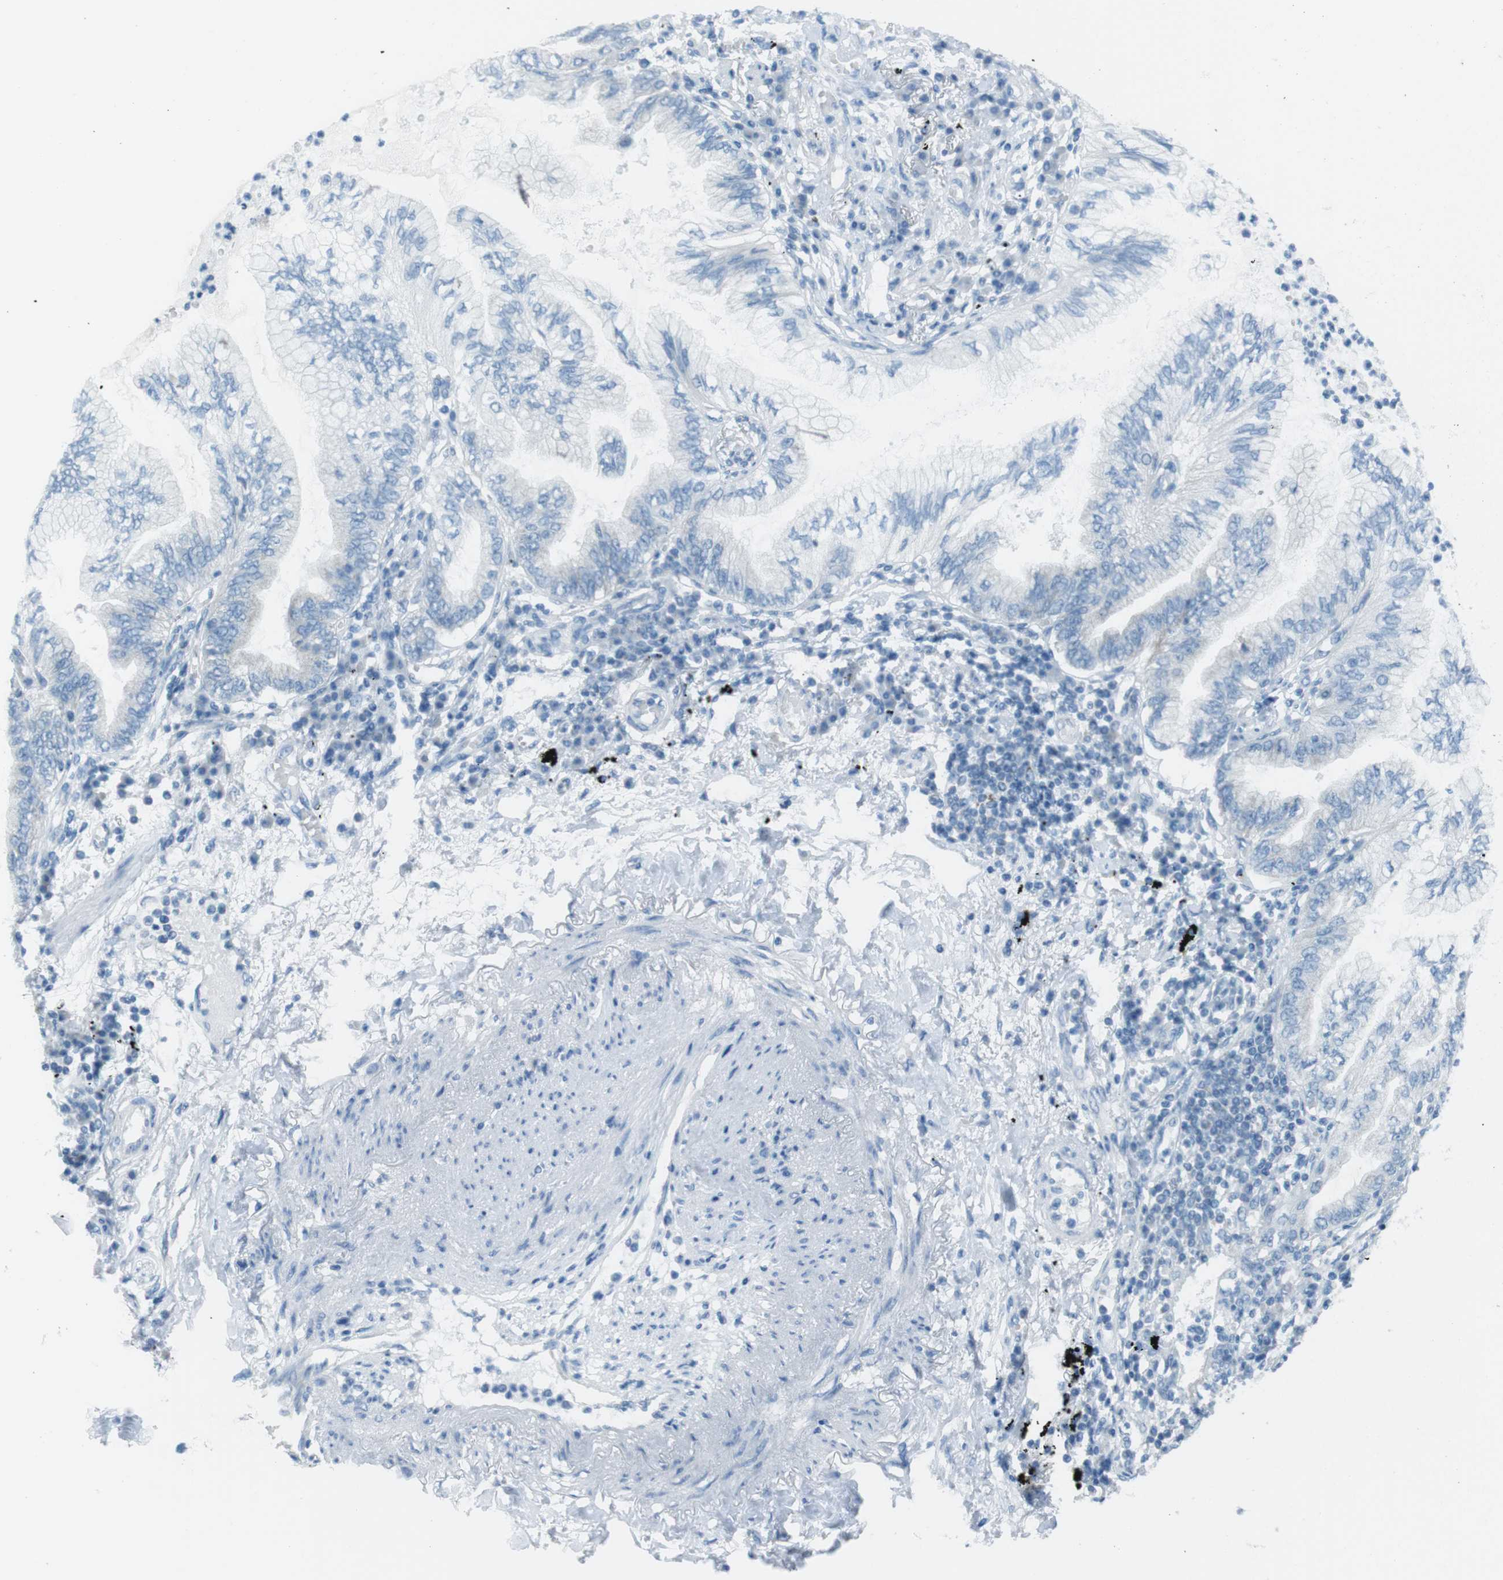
{"staining": {"intensity": "negative", "quantity": "none", "location": "none"}, "tissue": "lung cancer", "cell_type": "Tumor cells", "image_type": "cancer", "snomed": [{"axis": "morphology", "description": "Normal tissue, NOS"}, {"axis": "morphology", "description": "Adenocarcinoma, NOS"}, {"axis": "topography", "description": "Bronchus"}, {"axis": "topography", "description": "Lung"}], "caption": "Immunohistochemistry (IHC) micrograph of neoplastic tissue: human adenocarcinoma (lung) stained with DAB (3,3'-diaminobenzidine) displays no significant protein staining in tumor cells.", "gene": "DNAJA3", "patient": {"sex": "female", "age": 70}}